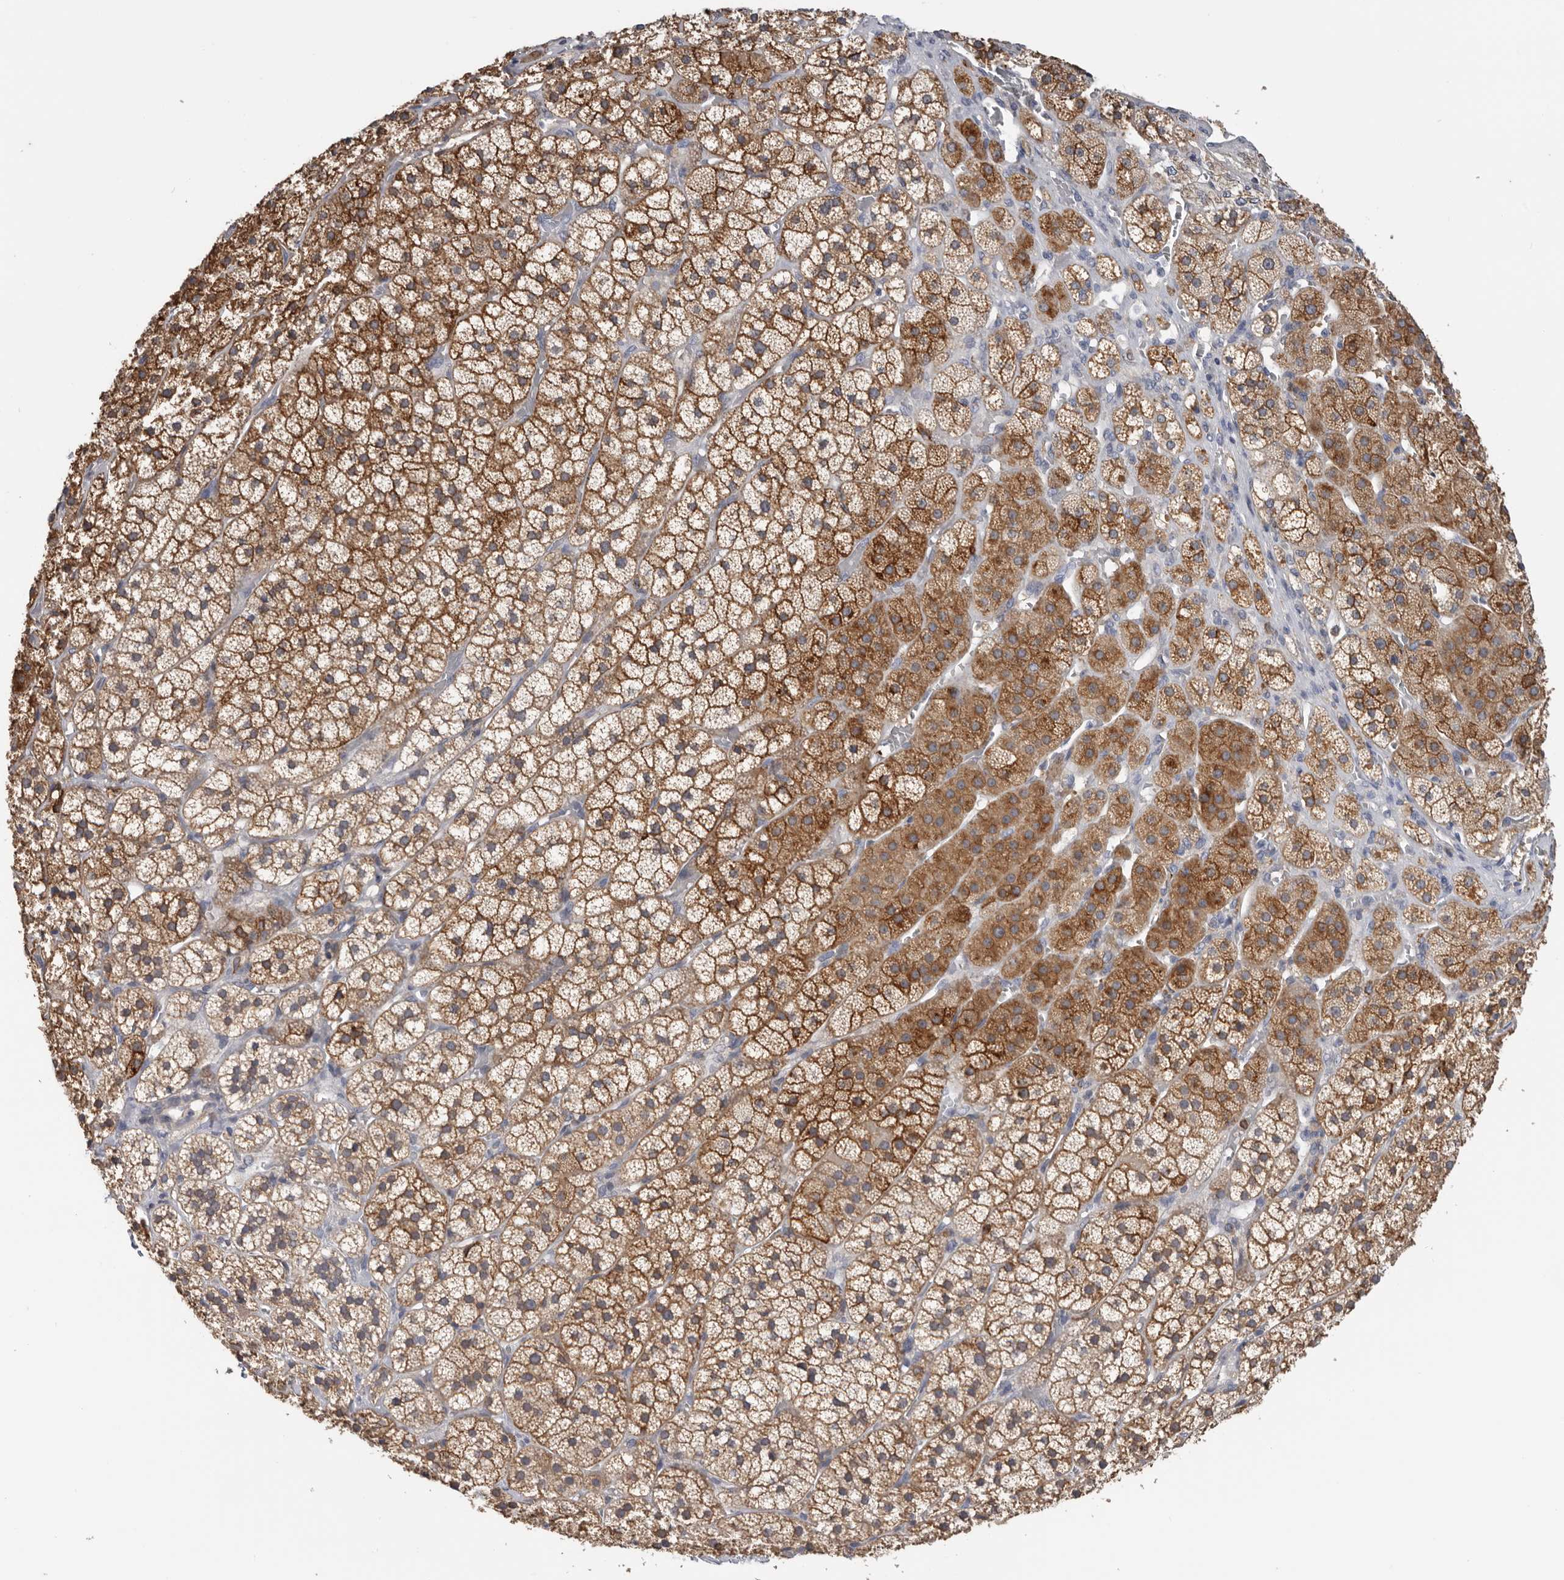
{"staining": {"intensity": "moderate", "quantity": ">75%", "location": "cytoplasmic/membranous"}, "tissue": "adrenal gland", "cell_type": "Glandular cells", "image_type": "normal", "snomed": [{"axis": "morphology", "description": "Normal tissue, NOS"}, {"axis": "topography", "description": "Adrenal gland"}], "caption": "This is a micrograph of IHC staining of benign adrenal gland, which shows moderate positivity in the cytoplasmic/membranous of glandular cells.", "gene": "TFRC", "patient": {"sex": "female", "age": 44}}